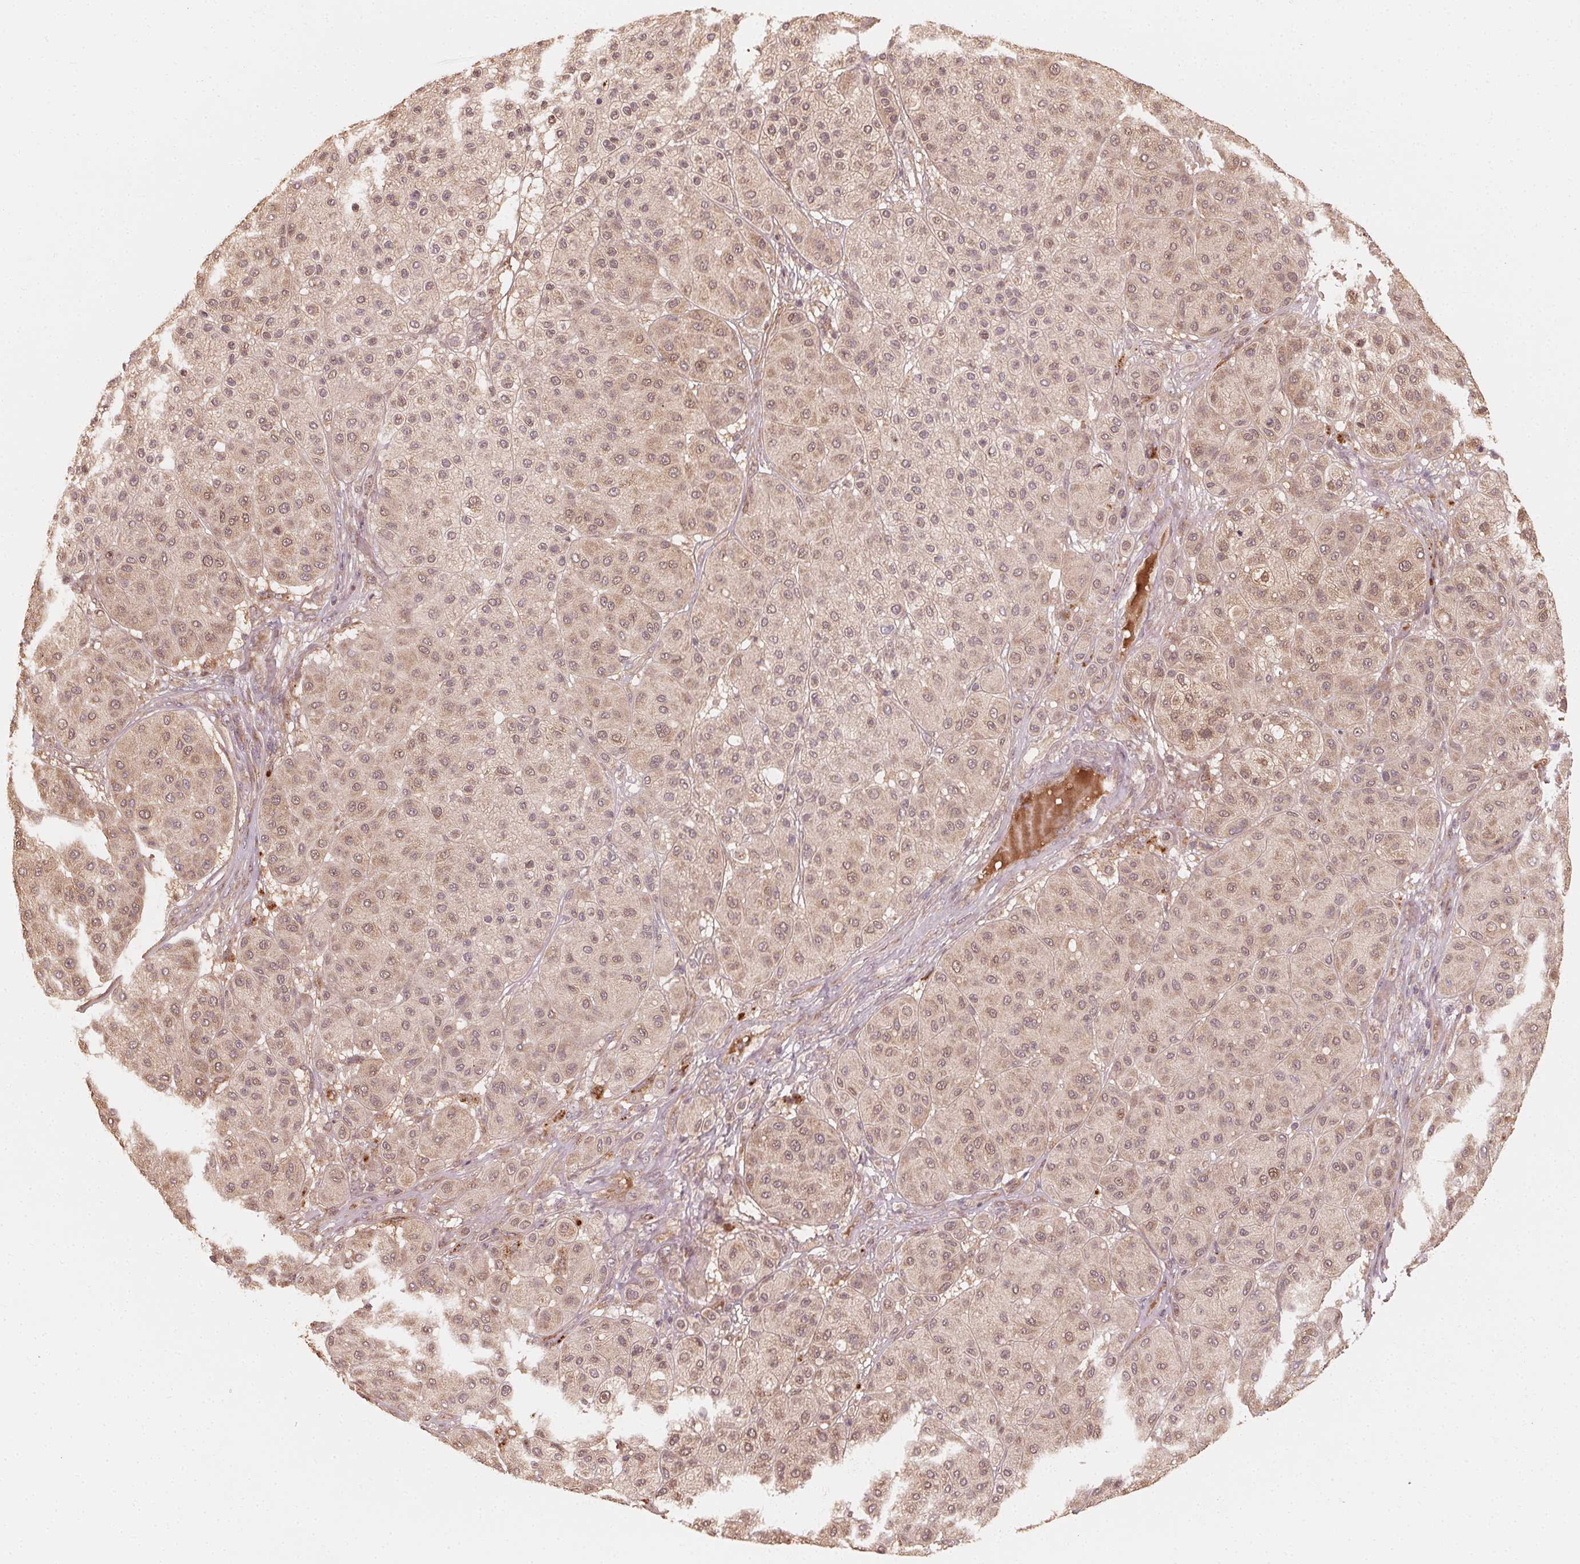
{"staining": {"intensity": "weak", "quantity": ">75%", "location": "cytoplasmic/membranous,nuclear"}, "tissue": "melanoma", "cell_type": "Tumor cells", "image_type": "cancer", "snomed": [{"axis": "morphology", "description": "Malignant melanoma, Metastatic site"}, {"axis": "topography", "description": "Smooth muscle"}], "caption": "Immunohistochemistry (DAB) staining of human malignant melanoma (metastatic site) shows weak cytoplasmic/membranous and nuclear protein staining in approximately >75% of tumor cells.", "gene": "WBP2", "patient": {"sex": "male", "age": 41}}